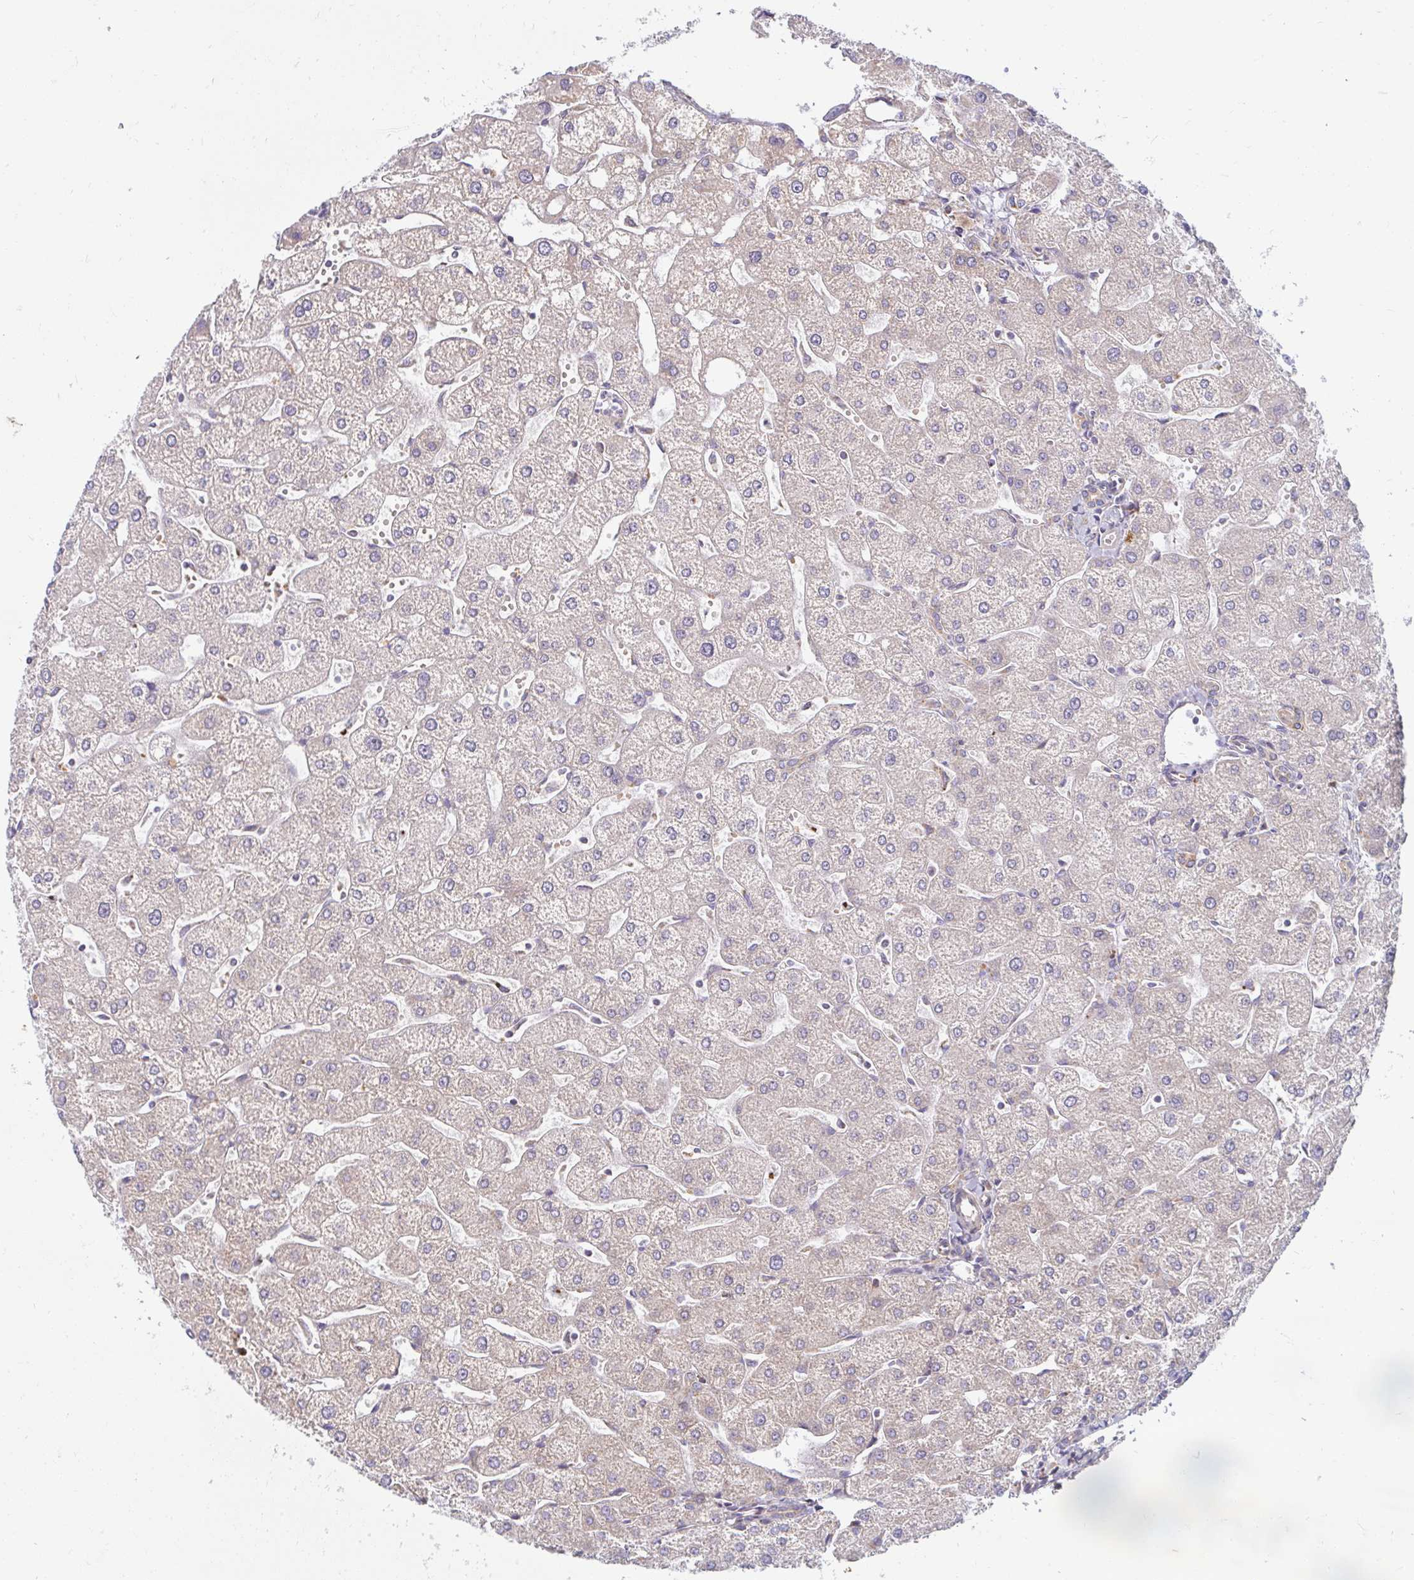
{"staining": {"intensity": "weak", "quantity": "25%-75%", "location": "cytoplasmic/membranous"}, "tissue": "liver", "cell_type": "Cholangiocytes", "image_type": "normal", "snomed": [{"axis": "morphology", "description": "Normal tissue, NOS"}, {"axis": "topography", "description": "Liver"}], "caption": "Immunohistochemical staining of unremarkable liver reveals 25%-75% levels of weak cytoplasmic/membranous protein expression in about 25%-75% of cholangiocytes. Ihc stains the protein in brown and the nuclei are stained blue.", "gene": "SKP2", "patient": {"sex": "male", "age": 67}}